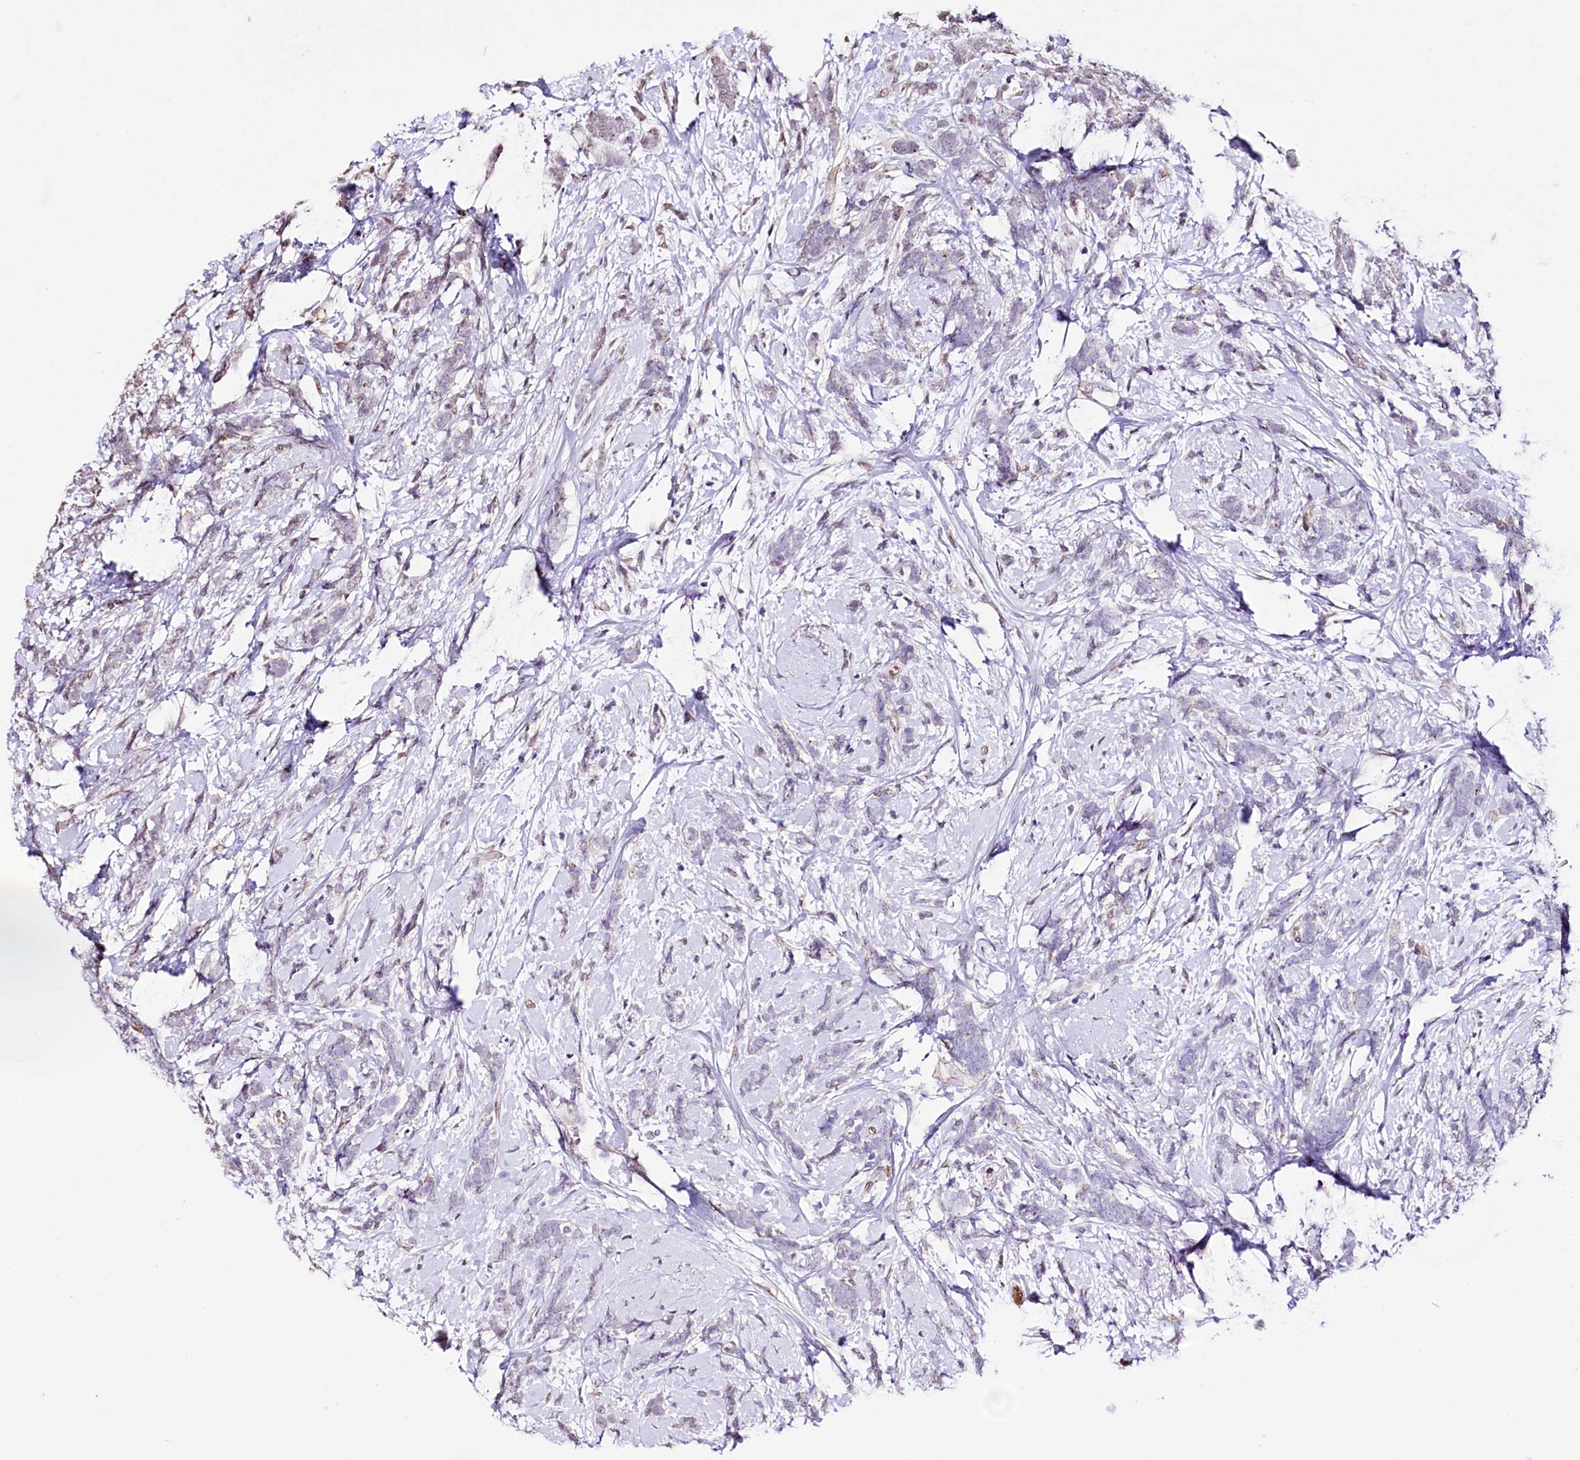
{"staining": {"intensity": "negative", "quantity": "none", "location": "none"}, "tissue": "breast cancer", "cell_type": "Tumor cells", "image_type": "cancer", "snomed": [{"axis": "morphology", "description": "Lobular carcinoma"}, {"axis": "topography", "description": "Breast"}], "caption": "Human breast cancer stained for a protein using immunohistochemistry (IHC) exhibits no staining in tumor cells.", "gene": "ST7", "patient": {"sex": "female", "age": 58}}